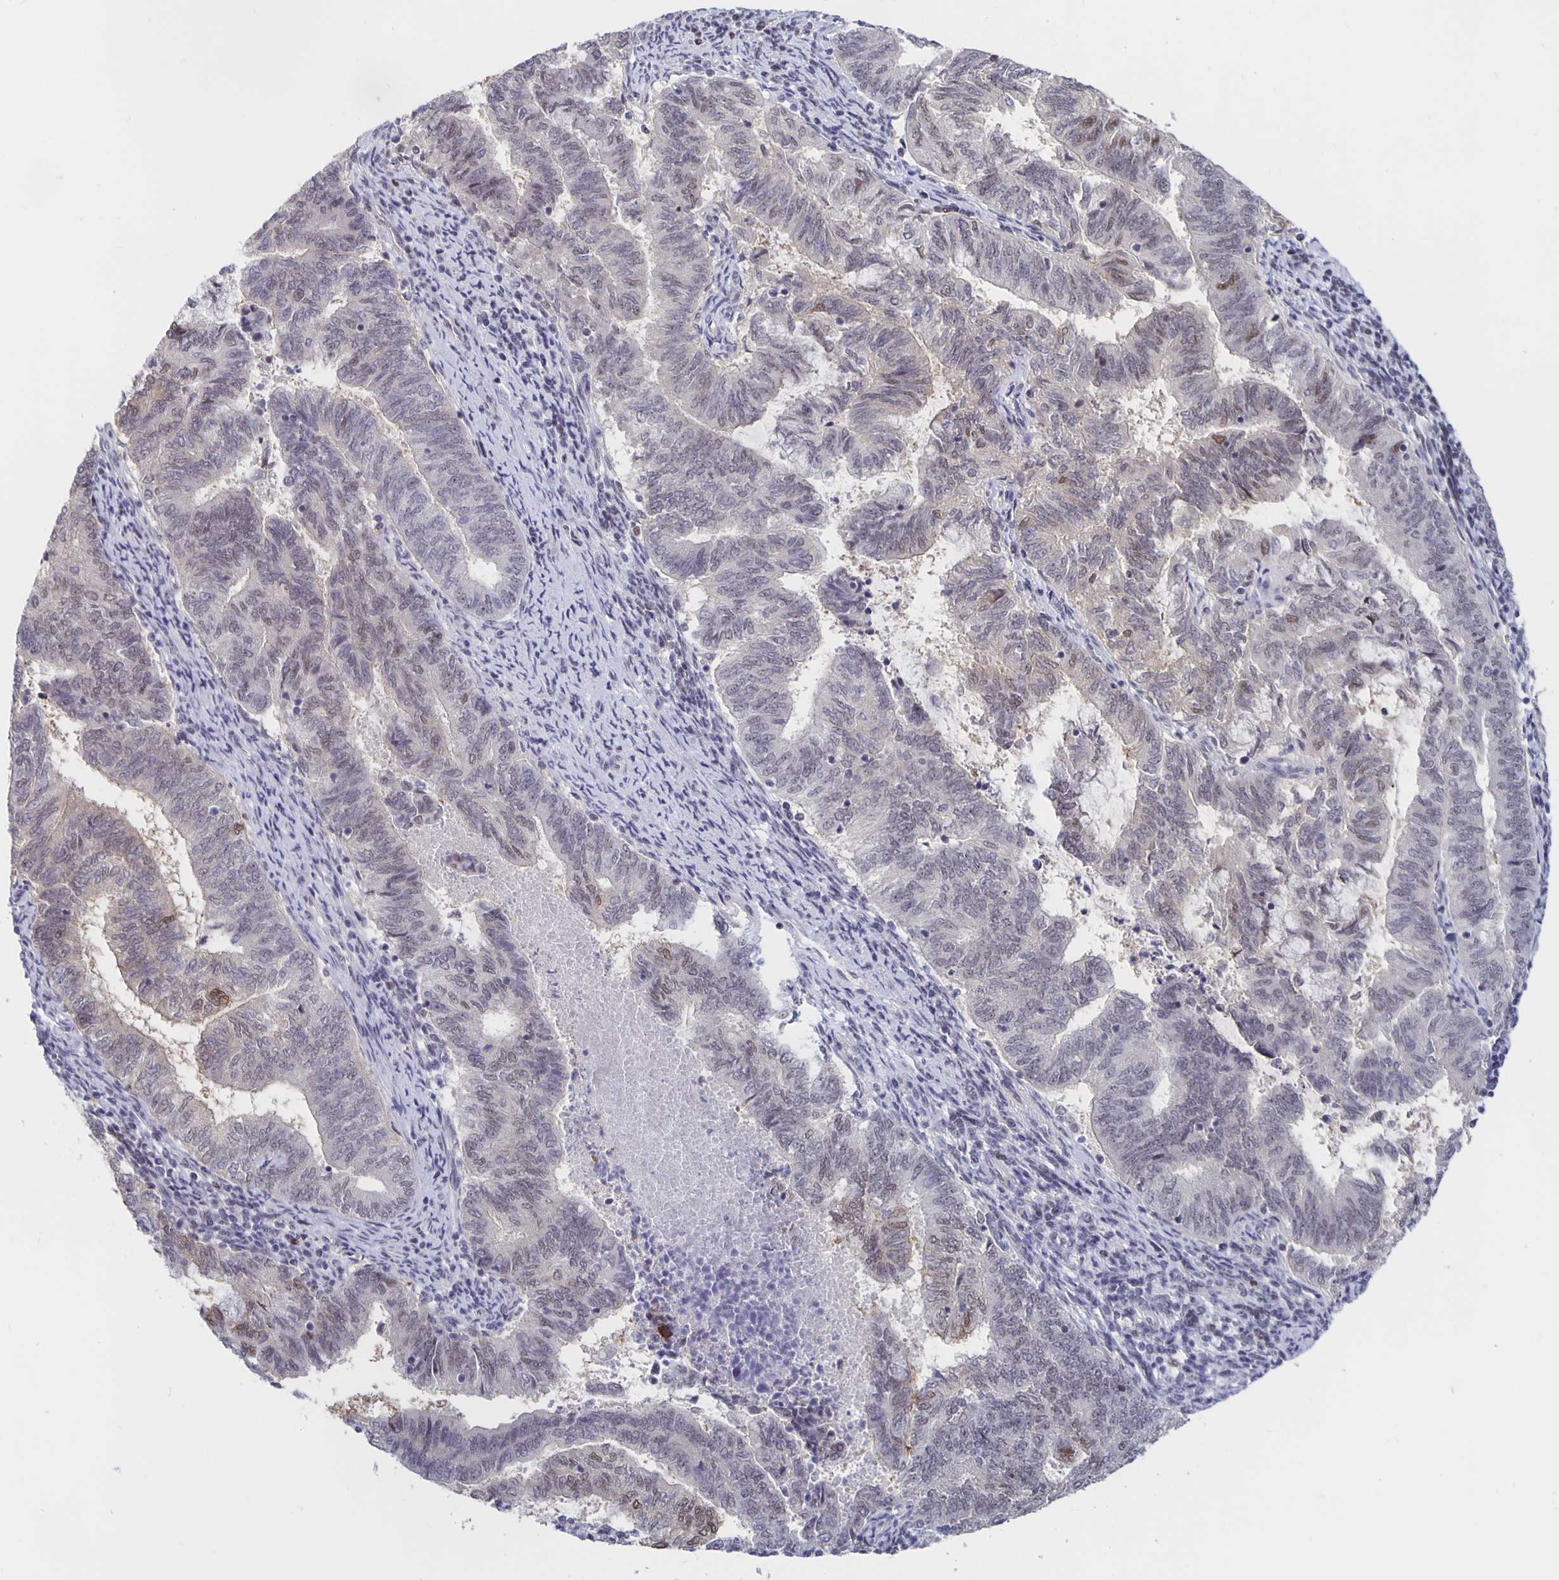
{"staining": {"intensity": "weak", "quantity": "<25%", "location": "nuclear"}, "tissue": "endometrial cancer", "cell_type": "Tumor cells", "image_type": "cancer", "snomed": [{"axis": "morphology", "description": "Adenocarcinoma, NOS"}, {"axis": "topography", "description": "Endometrium"}], "caption": "DAB immunohistochemical staining of endometrial cancer displays no significant staining in tumor cells.", "gene": "ZNF691", "patient": {"sex": "female", "age": 65}}